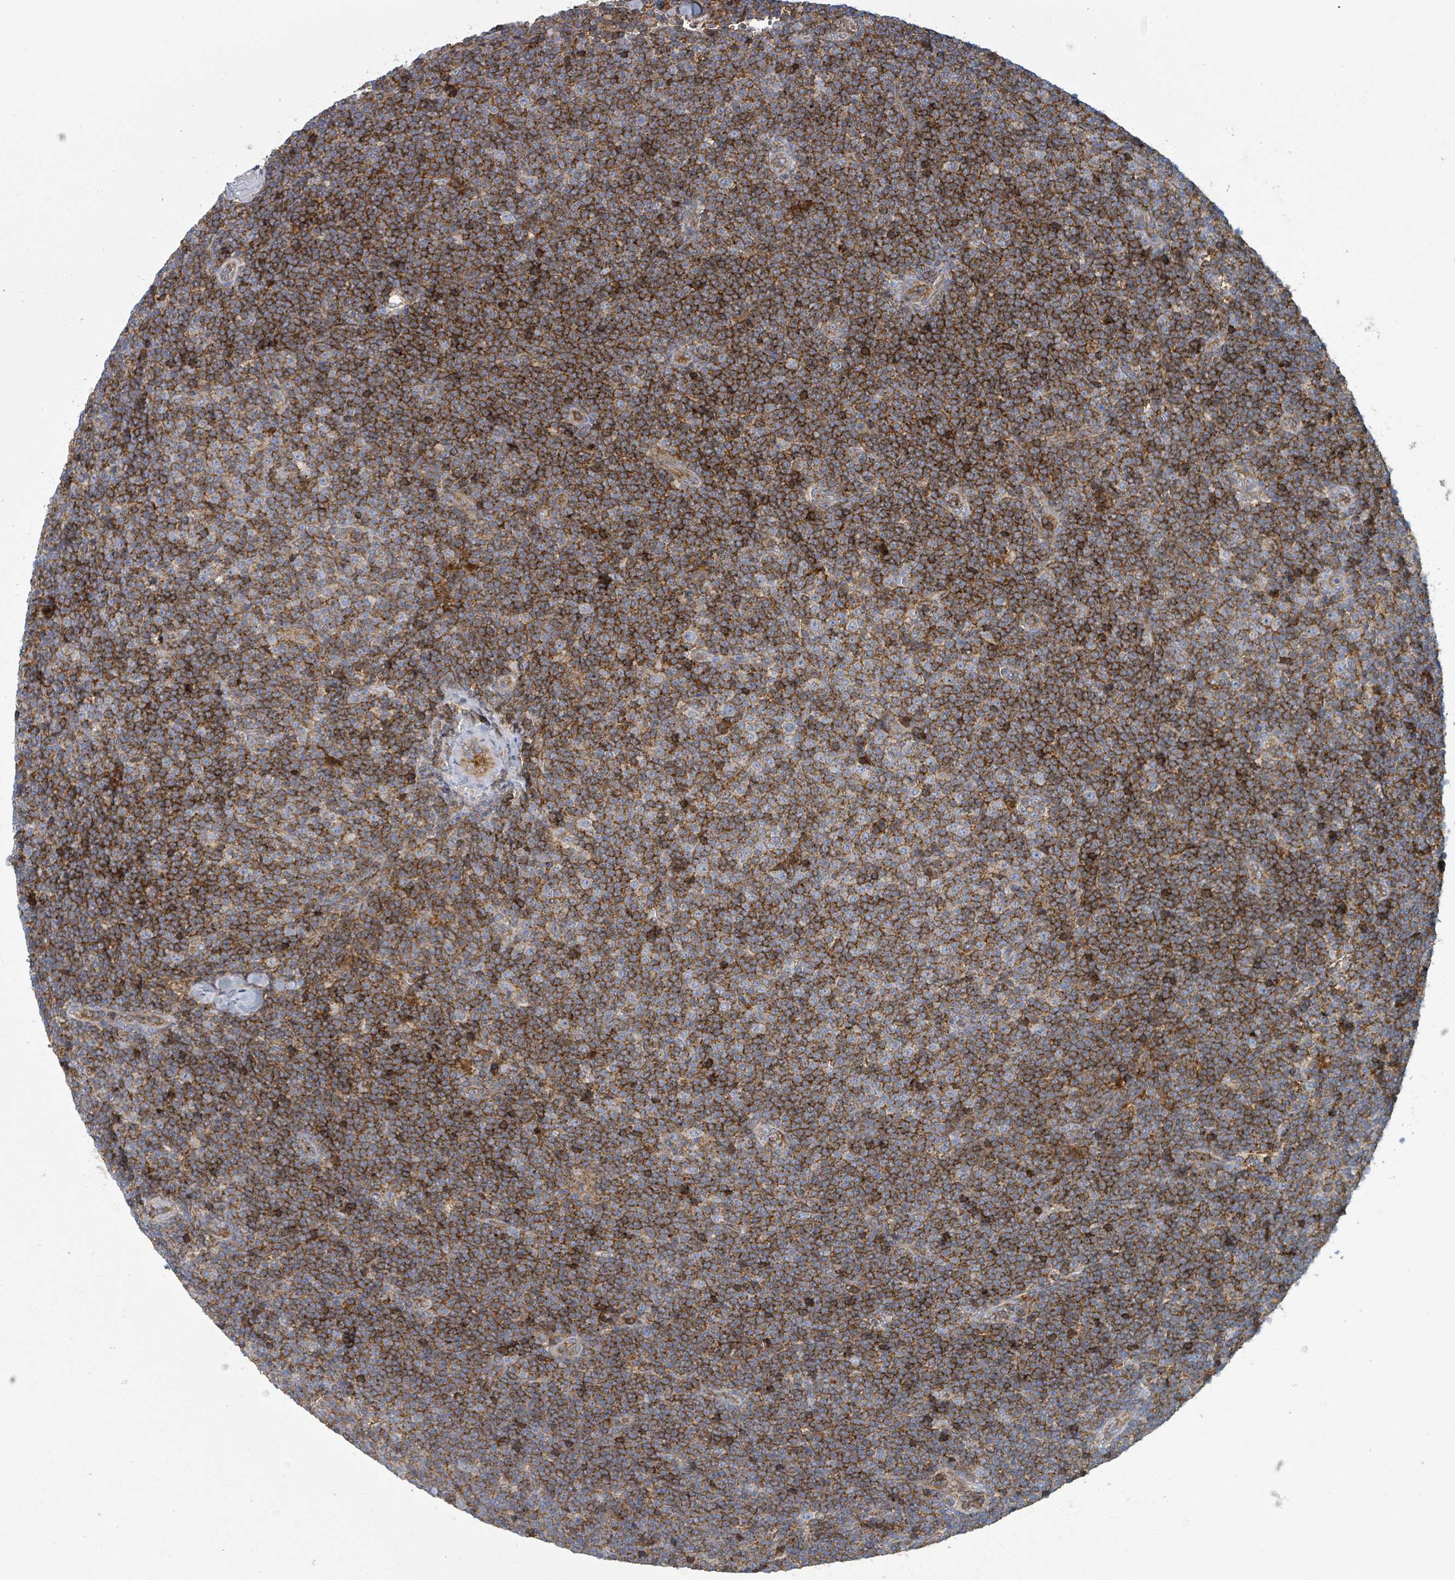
{"staining": {"intensity": "strong", "quantity": "25%-75%", "location": "cytoplasmic/membranous"}, "tissue": "lymphoma", "cell_type": "Tumor cells", "image_type": "cancer", "snomed": [{"axis": "morphology", "description": "Malignant lymphoma, non-Hodgkin's type, Low grade"}, {"axis": "topography", "description": "Lymph node"}], "caption": "Human lymphoma stained for a protein (brown) displays strong cytoplasmic/membranous positive positivity in about 25%-75% of tumor cells.", "gene": "TNFRSF14", "patient": {"sex": "male", "age": 48}}